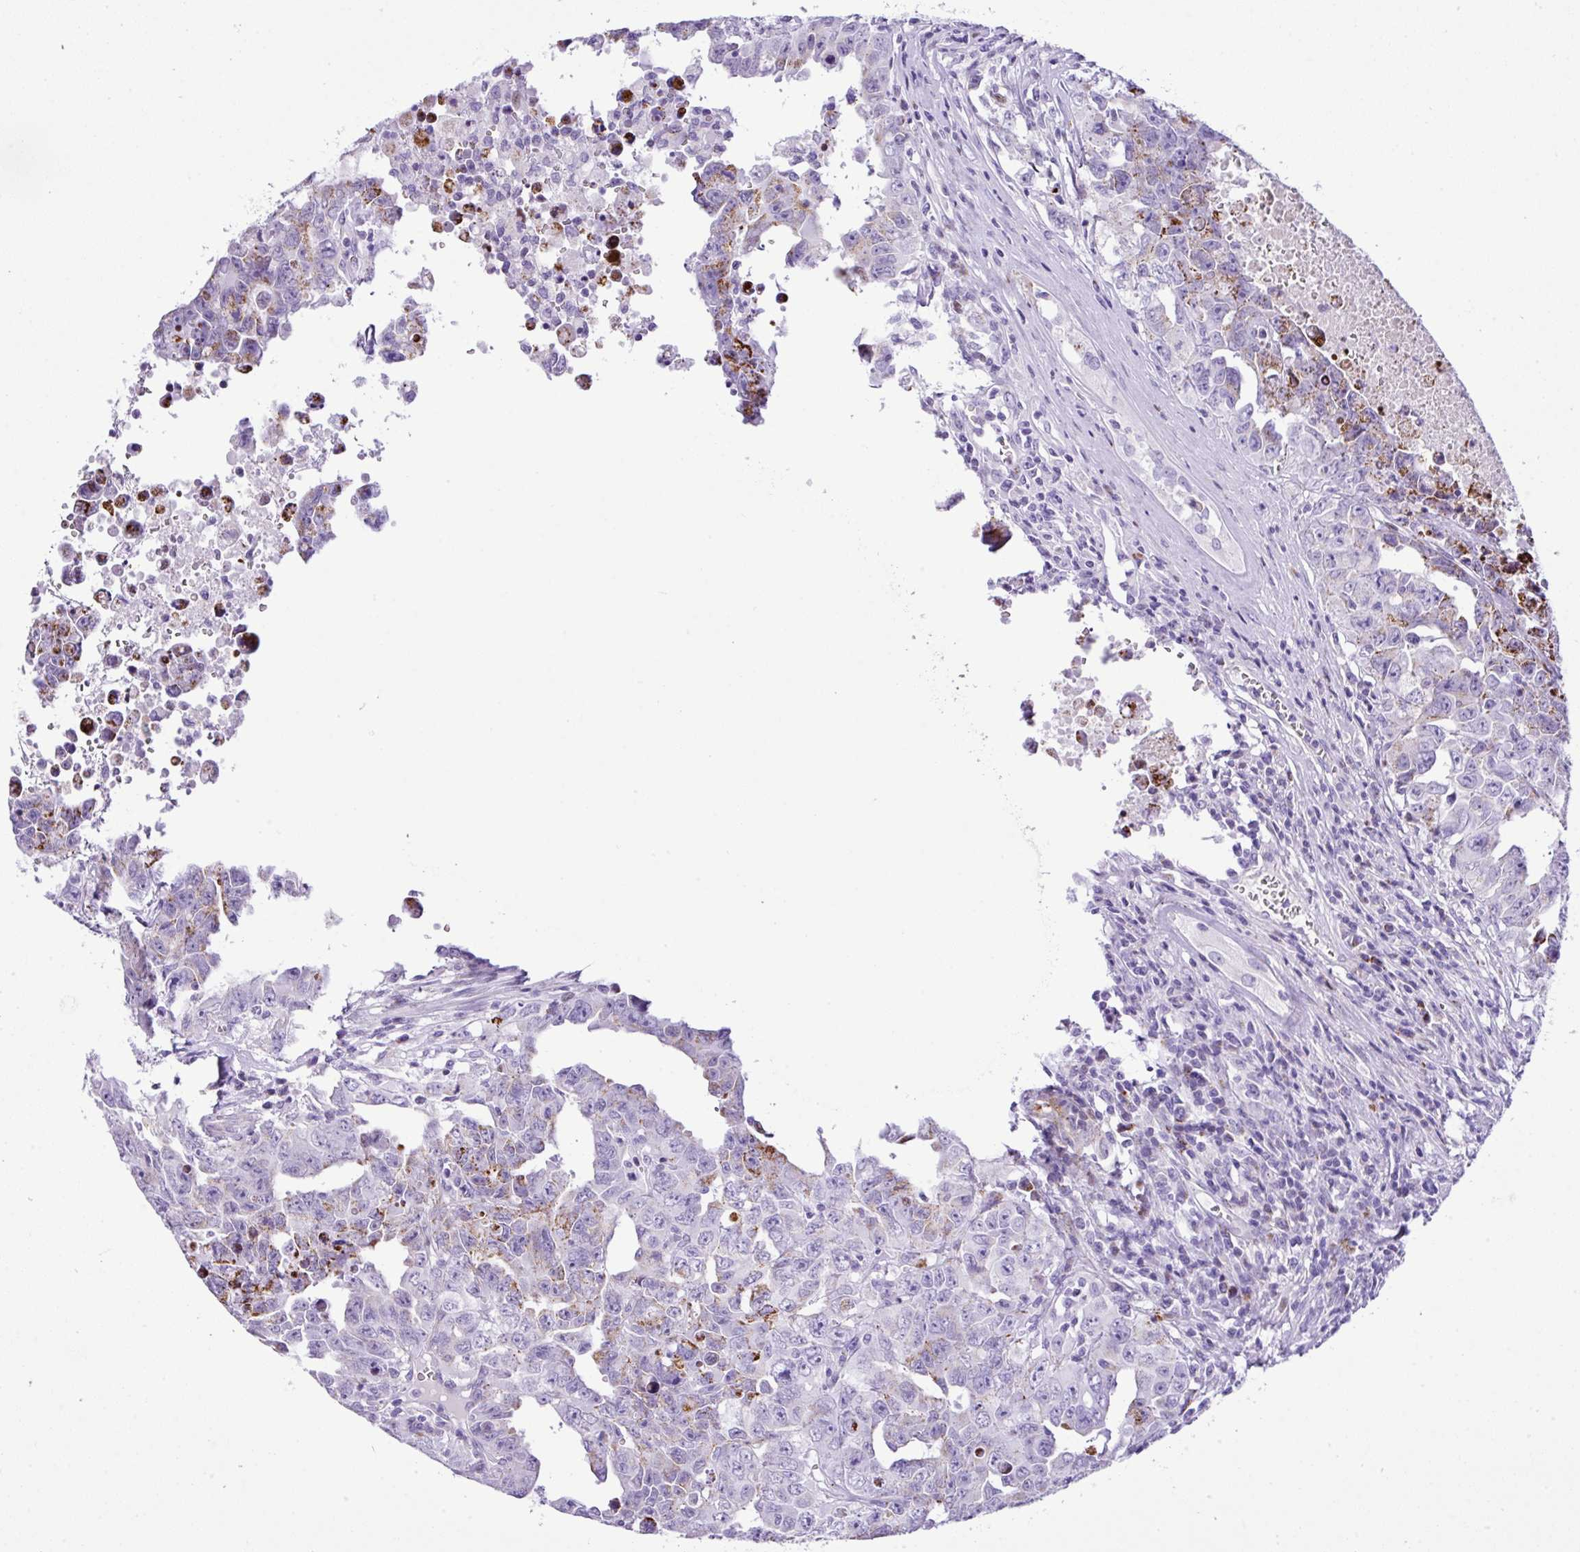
{"staining": {"intensity": "moderate", "quantity": "25%-75%", "location": "cytoplasmic/membranous"}, "tissue": "testis cancer", "cell_type": "Tumor cells", "image_type": "cancer", "snomed": [{"axis": "morphology", "description": "Carcinoma, Embryonal, NOS"}, {"axis": "topography", "description": "Testis"}], "caption": "Moderate cytoplasmic/membranous protein expression is present in approximately 25%-75% of tumor cells in testis embryonal carcinoma. (IHC, brightfield microscopy, high magnification).", "gene": "RCAN2", "patient": {"sex": "male", "age": 24}}